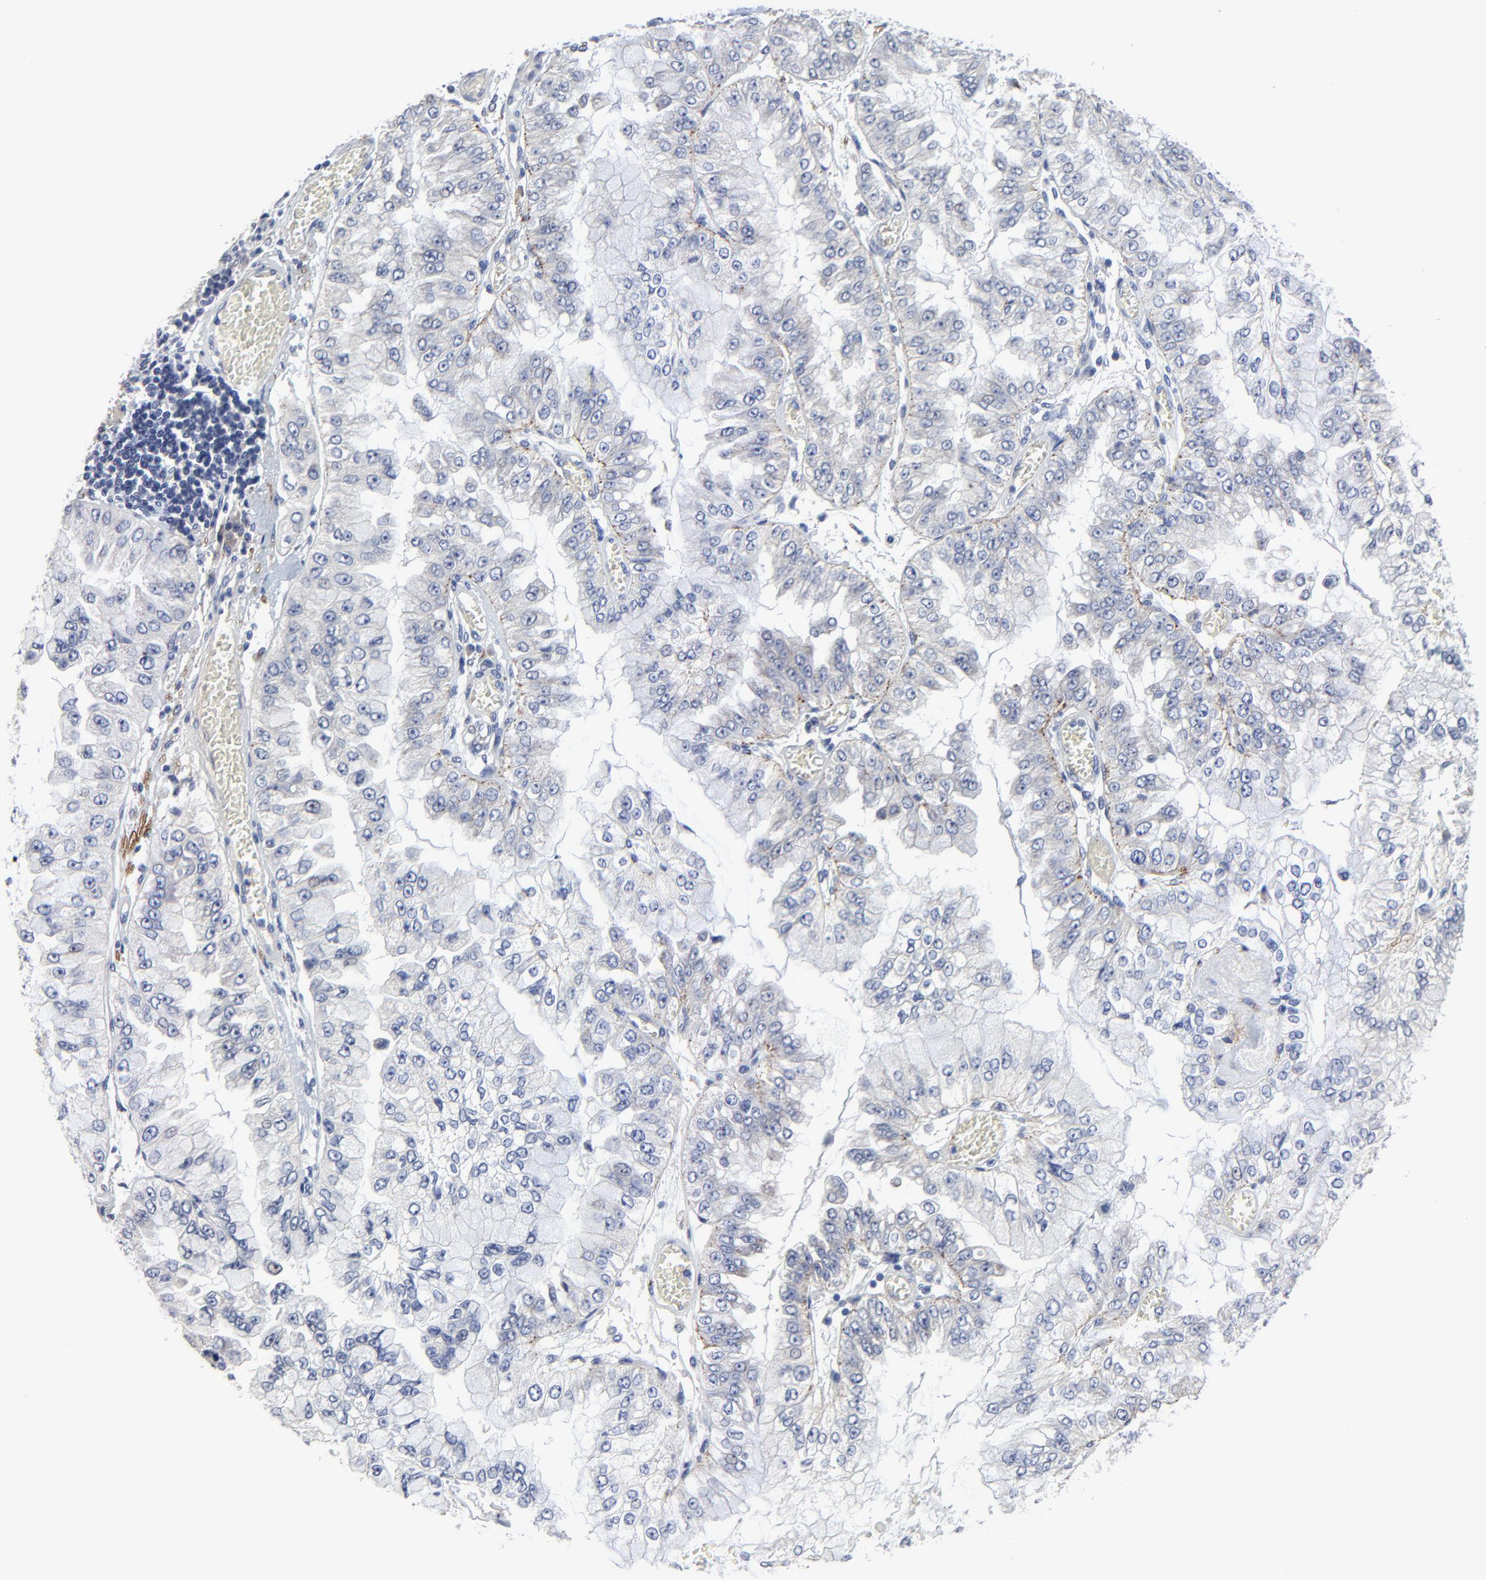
{"staining": {"intensity": "weak", "quantity": "<25%", "location": "cytoplasmic/membranous"}, "tissue": "liver cancer", "cell_type": "Tumor cells", "image_type": "cancer", "snomed": [{"axis": "morphology", "description": "Cholangiocarcinoma"}, {"axis": "topography", "description": "Liver"}], "caption": "Tumor cells are negative for brown protein staining in liver cancer (cholangiocarcinoma).", "gene": "DHRSX", "patient": {"sex": "female", "age": 79}}